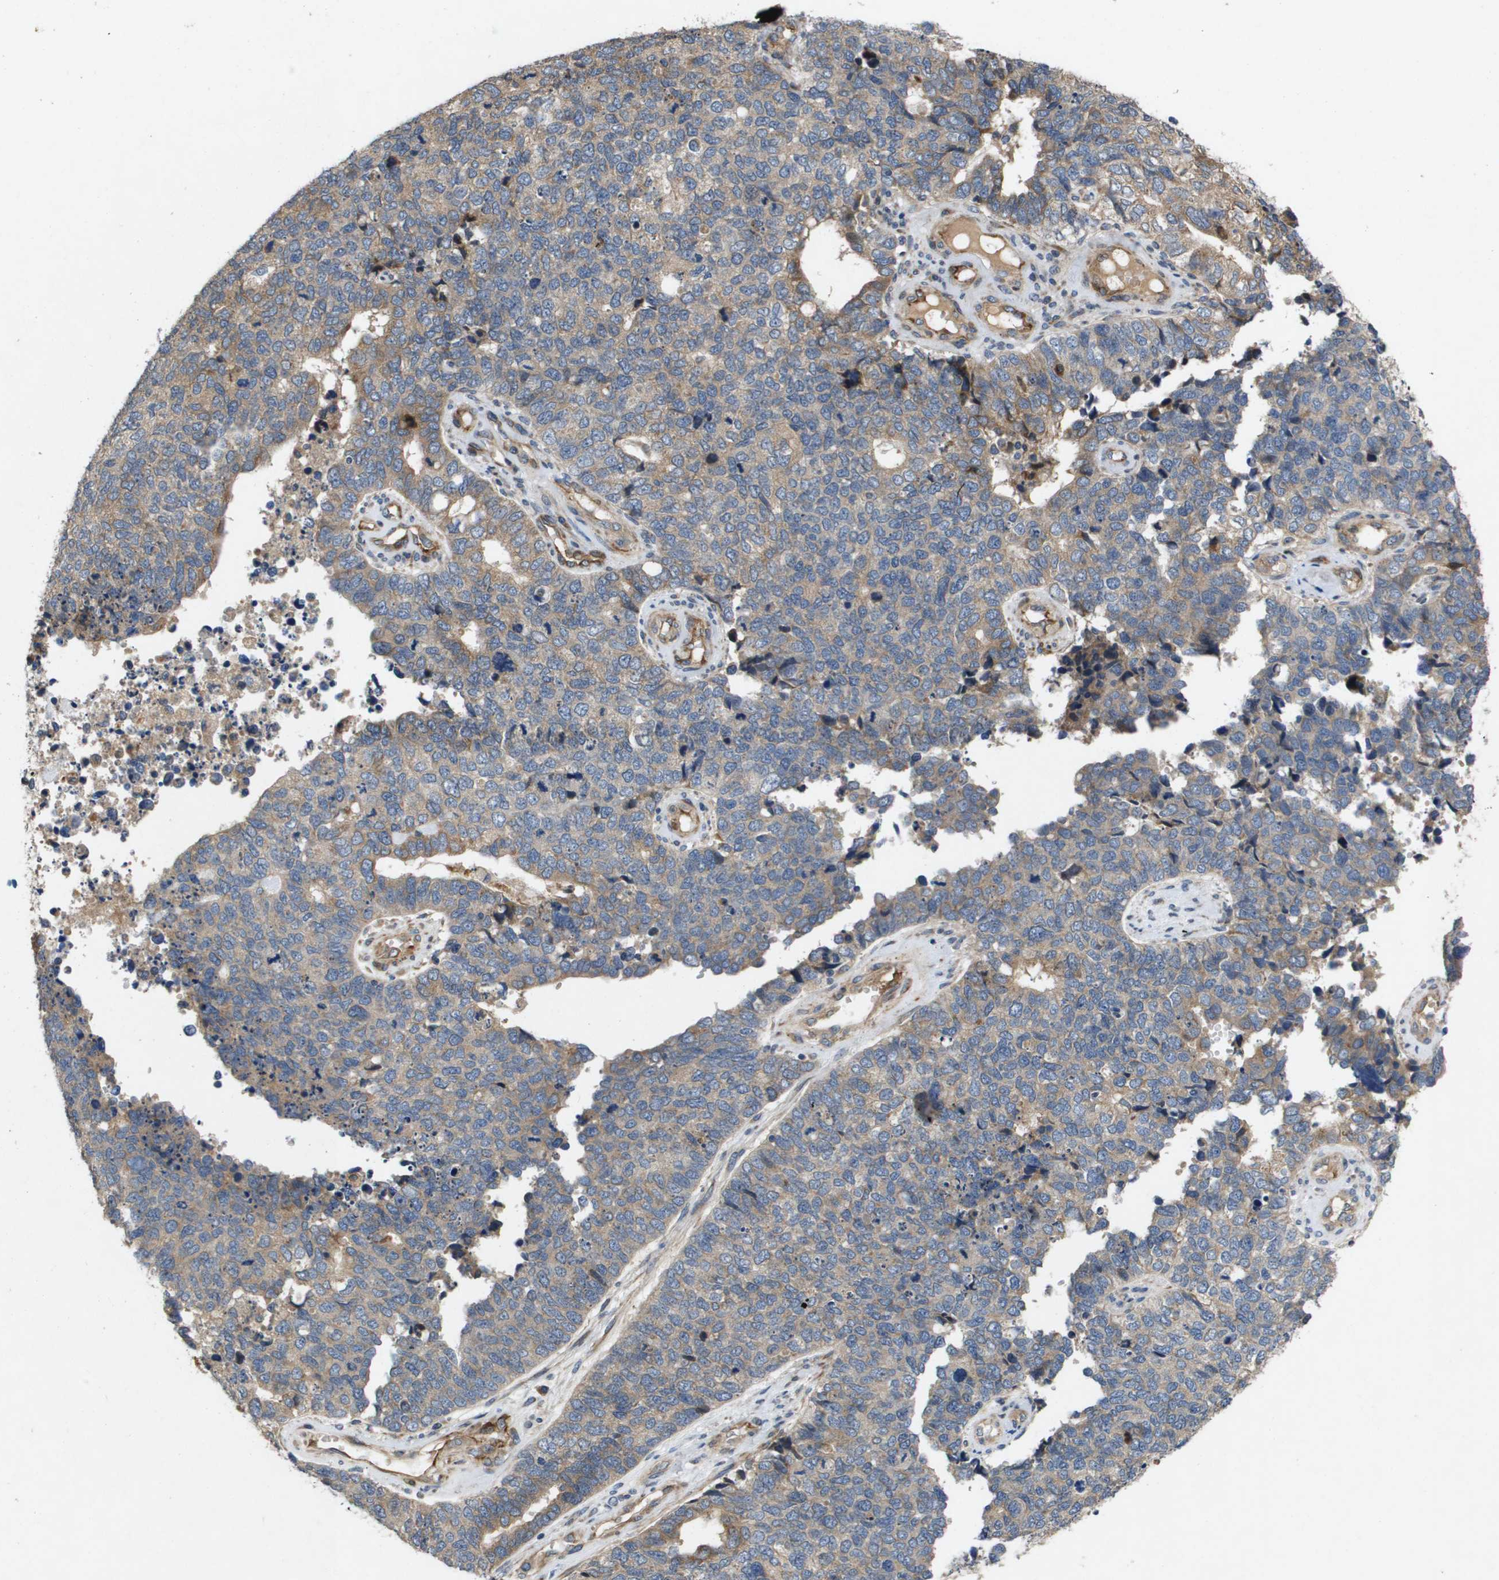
{"staining": {"intensity": "weak", "quantity": ">75%", "location": "cytoplasmic/membranous"}, "tissue": "cervical cancer", "cell_type": "Tumor cells", "image_type": "cancer", "snomed": [{"axis": "morphology", "description": "Squamous cell carcinoma, NOS"}, {"axis": "topography", "description": "Cervix"}], "caption": "Squamous cell carcinoma (cervical) stained with a brown dye shows weak cytoplasmic/membranous positive expression in approximately >75% of tumor cells.", "gene": "ENTPD2", "patient": {"sex": "female", "age": 63}}